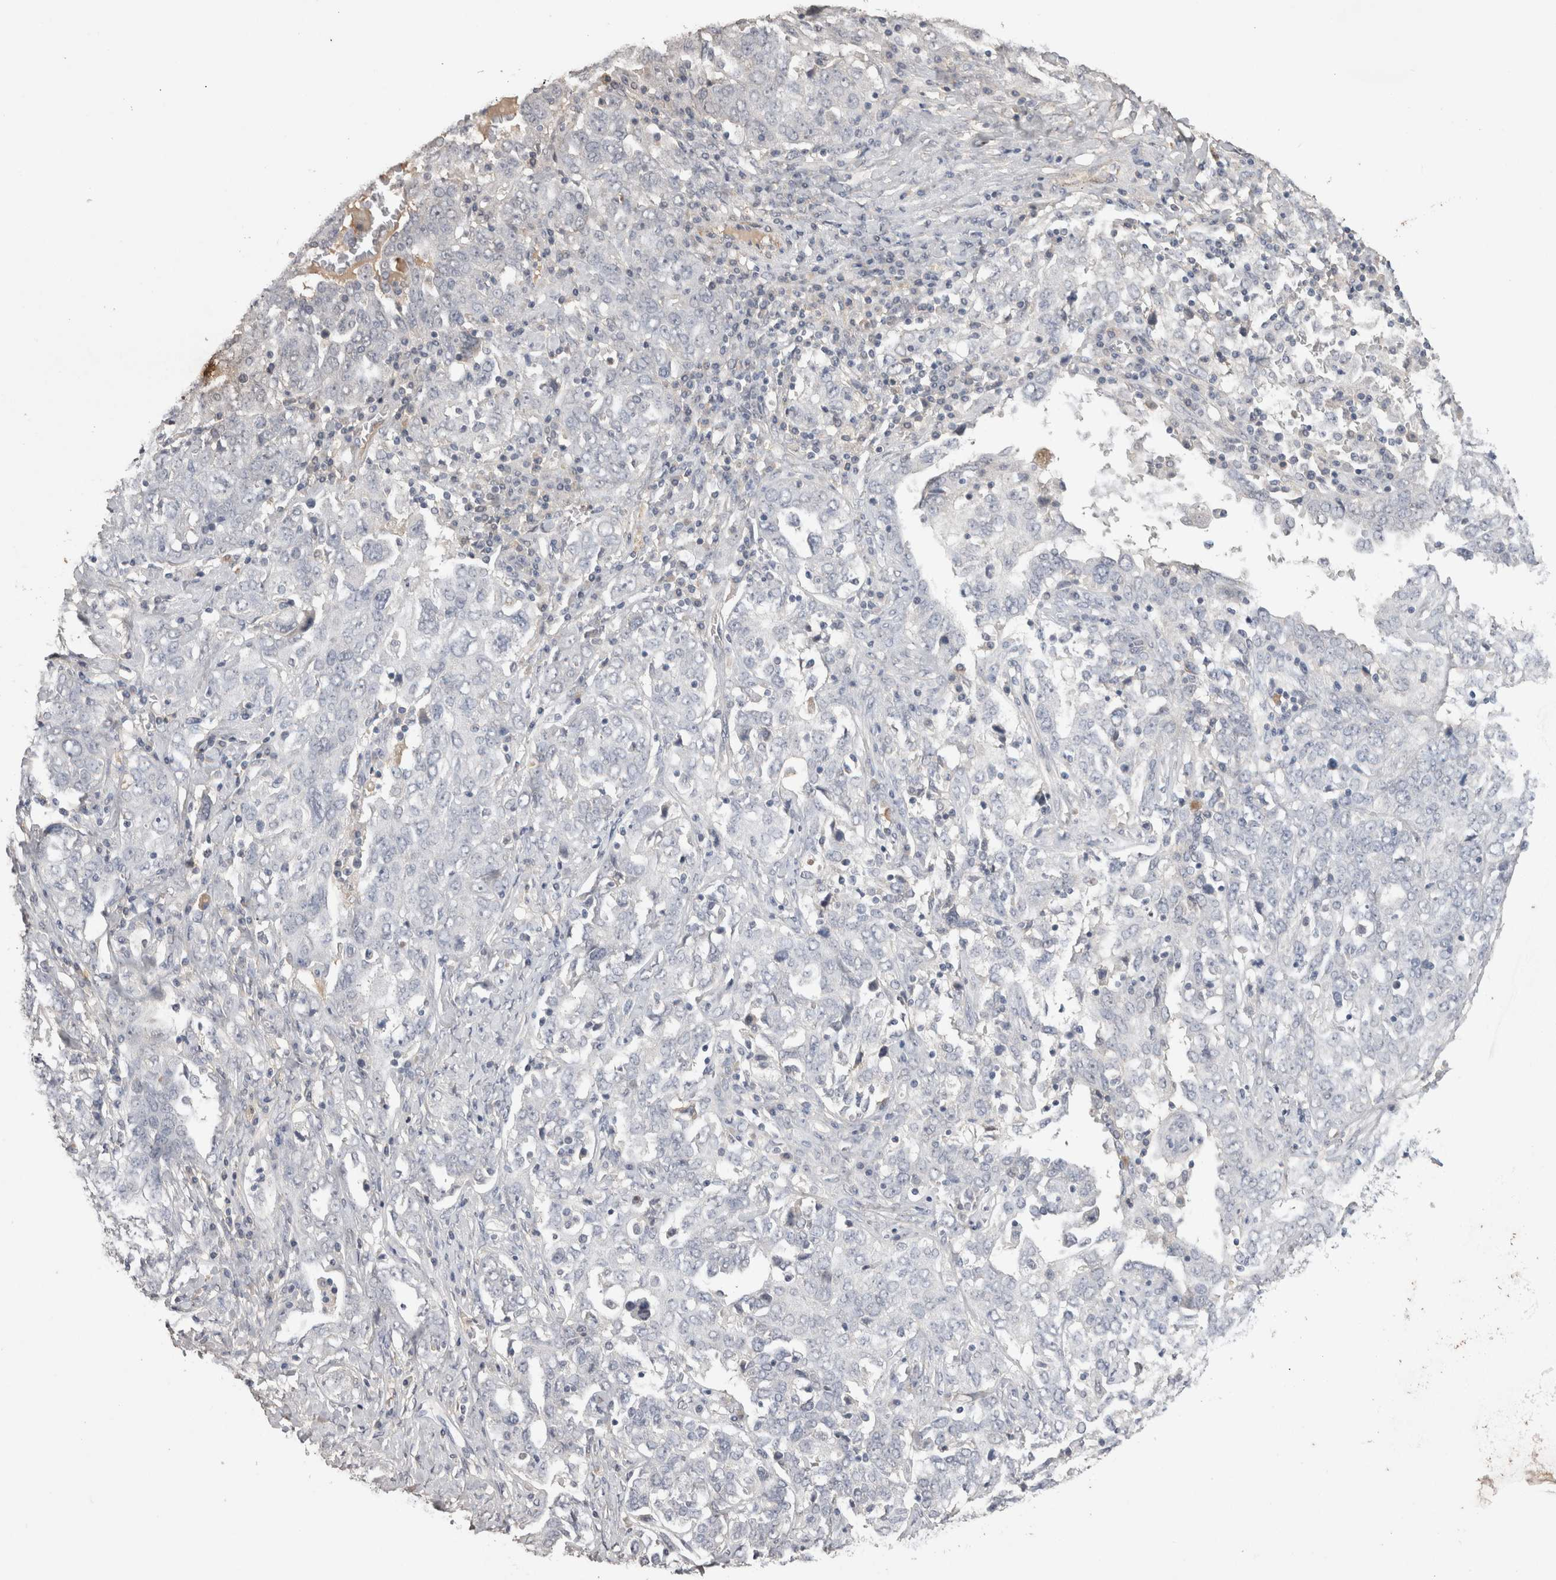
{"staining": {"intensity": "negative", "quantity": "none", "location": "none"}, "tissue": "ovarian cancer", "cell_type": "Tumor cells", "image_type": "cancer", "snomed": [{"axis": "morphology", "description": "Carcinoma, endometroid"}, {"axis": "topography", "description": "Ovary"}], "caption": "Ovarian endometroid carcinoma was stained to show a protein in brown. There is no significant expression in tumor cells. Nuclei are stained in blue.", "gene": "CDH13", "patient": {"sex": "female", "age": 62}}